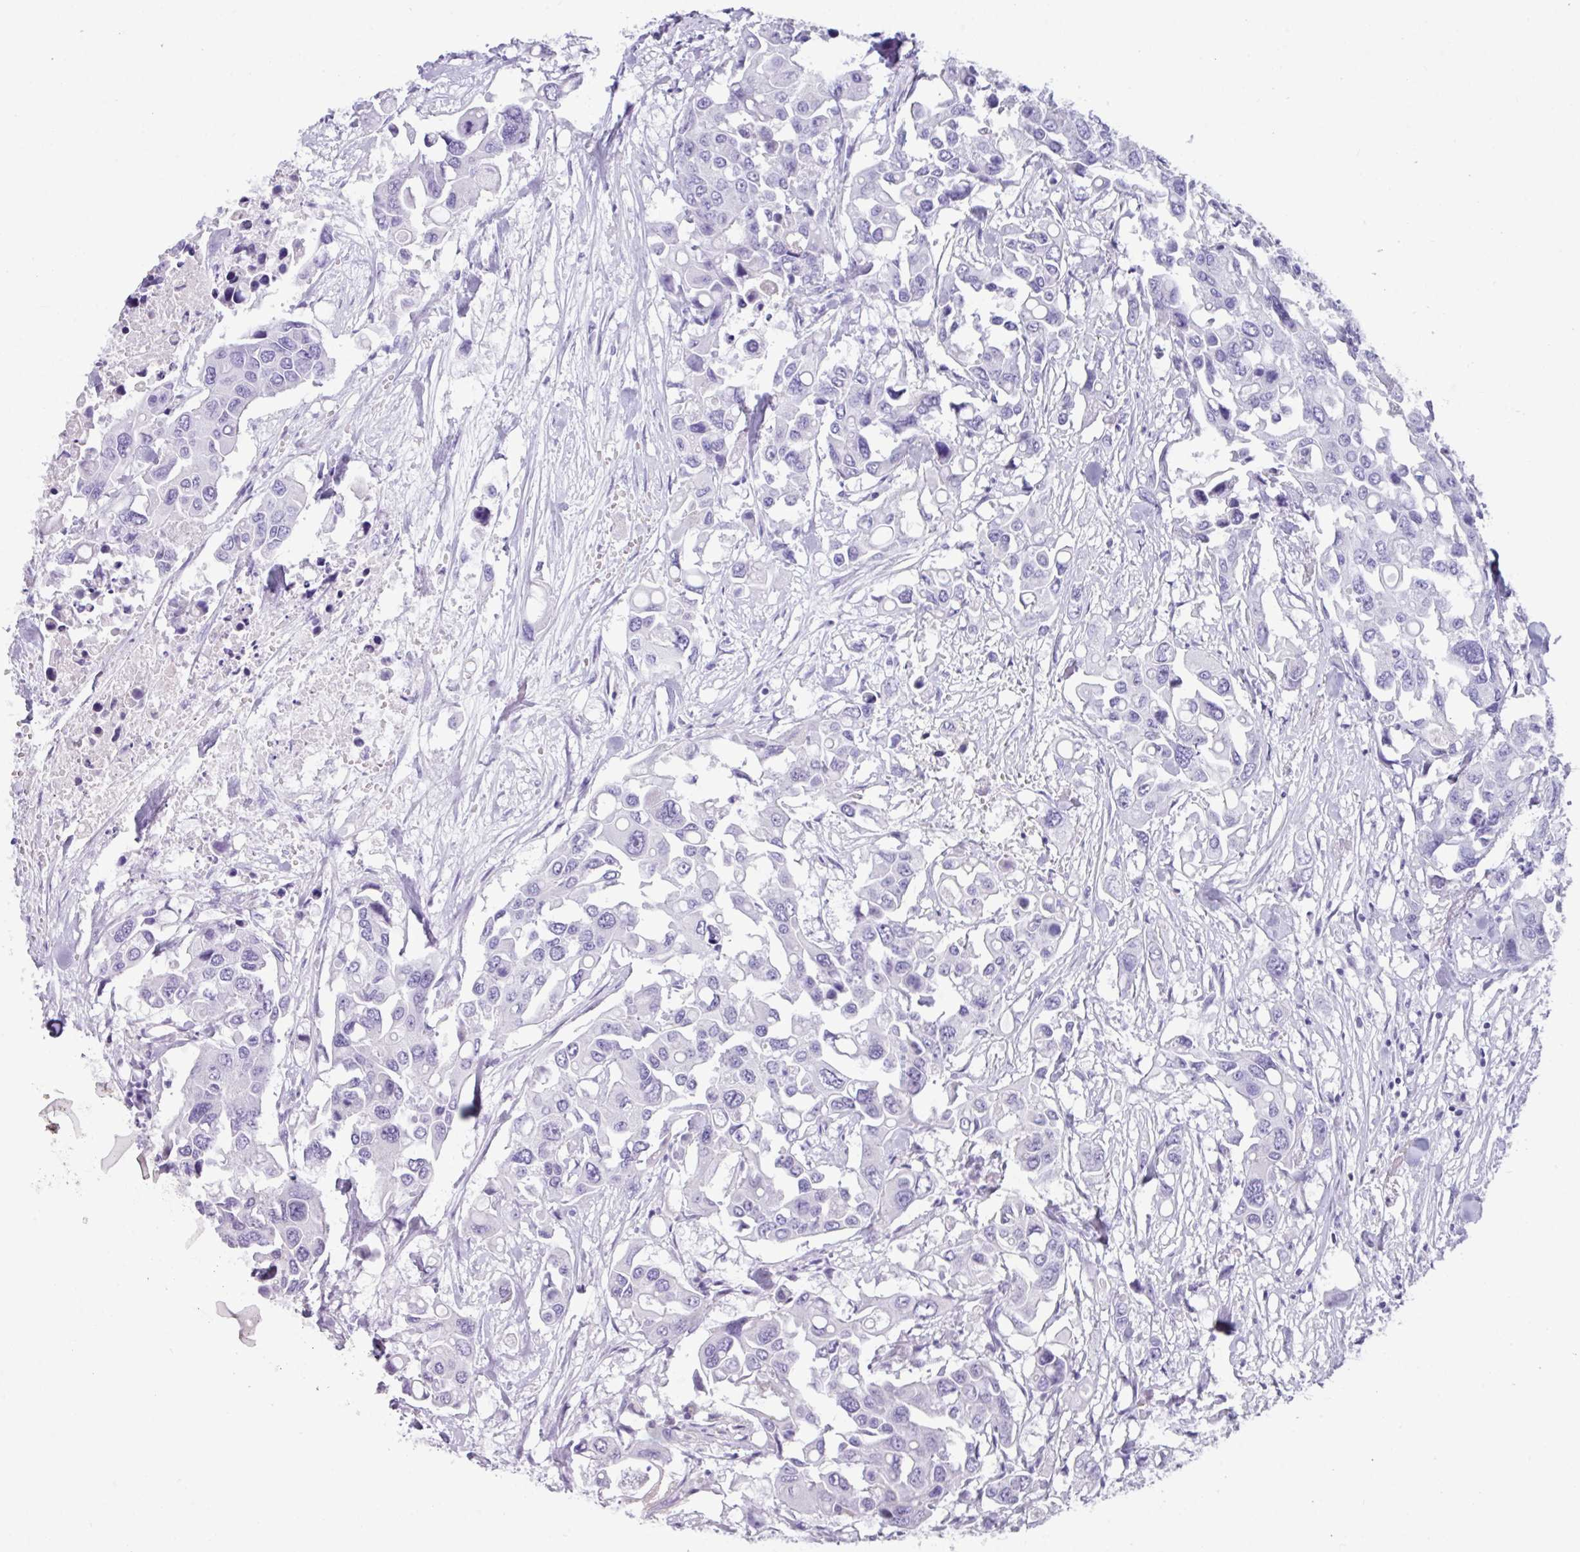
{"staining": {"intensity": "negative", "quantity": "none", "location": "none"}, "tissue": "colorectal cancer", "cell_type": "Tumor cells", "image_type": "cancer", "snomed": [{"axis": "morphology", "description": "Adenocarcinoma, NOS"}, {"axis": "topography", "description": "Colon"}], "caption": "This is a micrograph of immunohistochemistry (IHC) staining of adenocarcinoma (colorectal), which shows no expression in tumor cells.", "gene": "NCCRP1", "patient": {"sex": "male", "age": 77}}